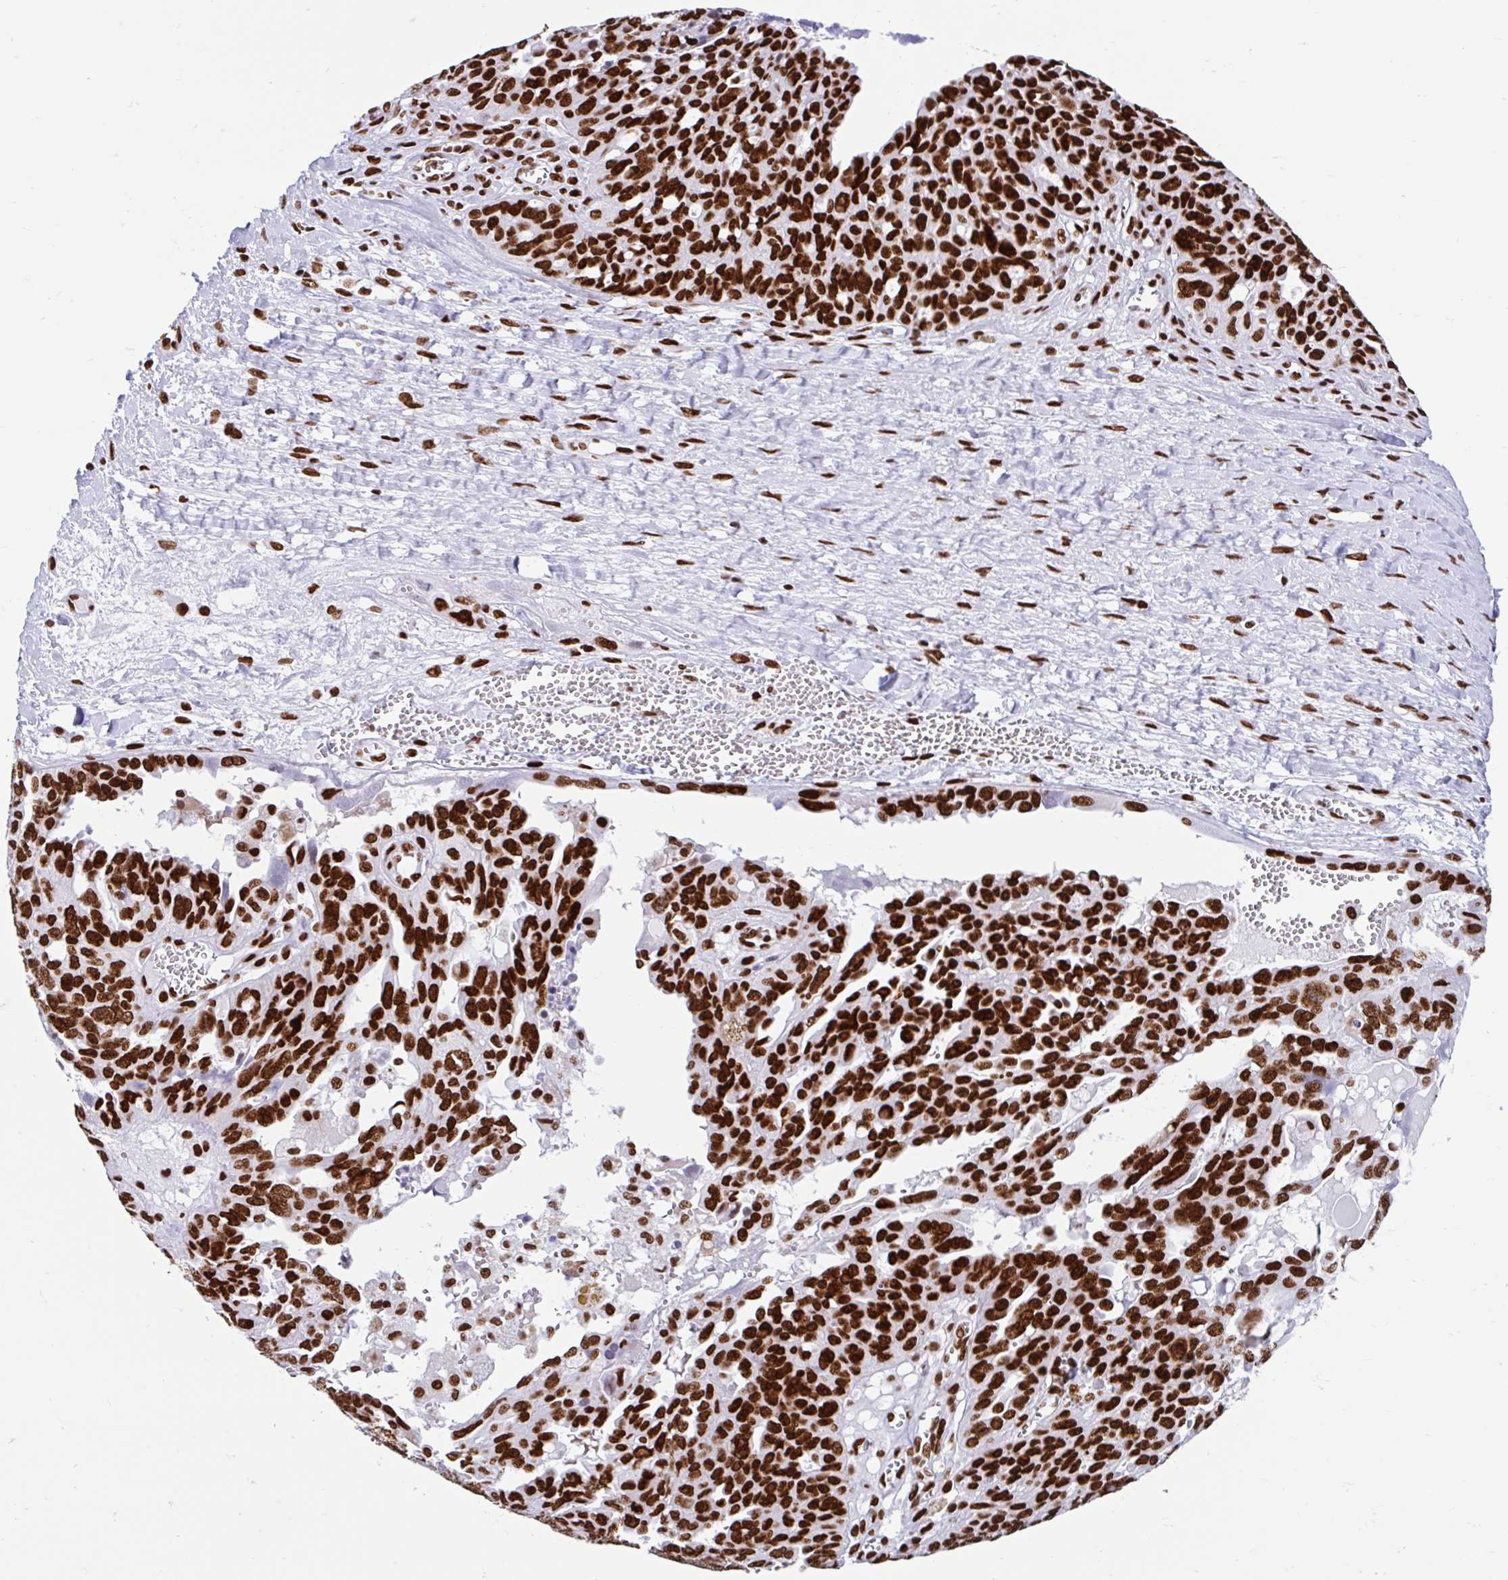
{"staining": {"intensity": "strong", "quantity": ">75%", "location": "nuclear"}, "tissue": "ovarian cancer", "cell_type": "Tumor cells", "image_type": "cancer", "snomed": [{"axis": "morphology", "description": "Carcinoma, endometroid"}, {"axis": "topography", "description": "Ovary"}], "caption": "A photomicrograph of endometroid carcinoma (ovarian) stained for a protein exhibits strong nuclear brown staining in tumor cells.", "gene": "KHDRBS1", "patient": {"sex": "female", "age": 70}}